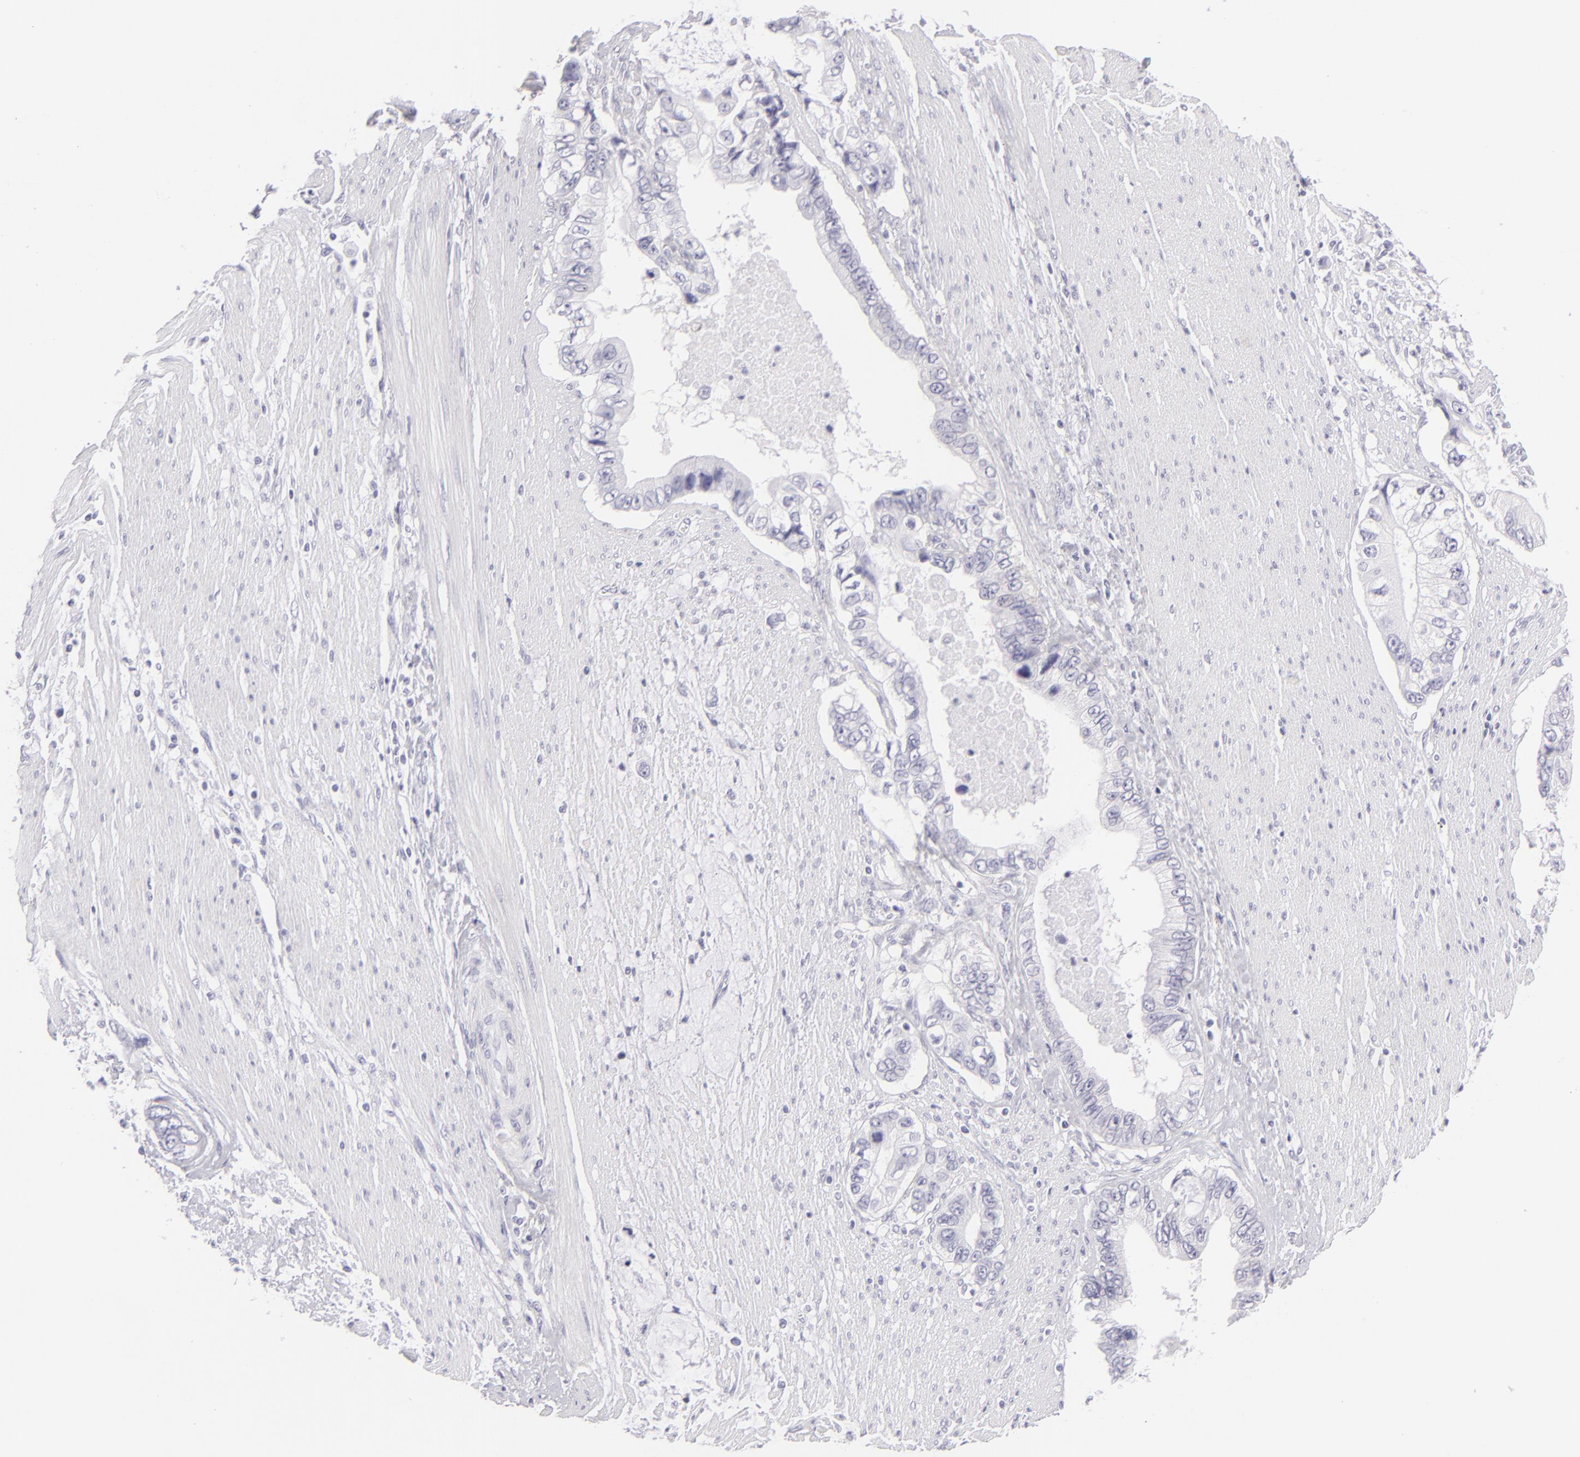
{"staining": {"intensity": "negative", "quantity": "none", "location": "none"}, "tissue": "pancreatic cancer", "cell_type": "Tumor cells", "image_type": "cancer", "snomed": [{"axis": "morphology", "description": "Adenocarcinoma, NOS"}, {"axis": "topography", "description": "Pancreas"}, {"axis": "topography", "description": "Stomach, upper"}], "caption": "Immunohistochemistry (IHC) histopathology image of neoplastic tissue: human pancreatic cancer stained with DAB (3,3'-diaminobenzidine) reveals no significant protein staining in tumor cells.", "gene": "DLG4", "patient": {"sex": "male", "age": 77}}